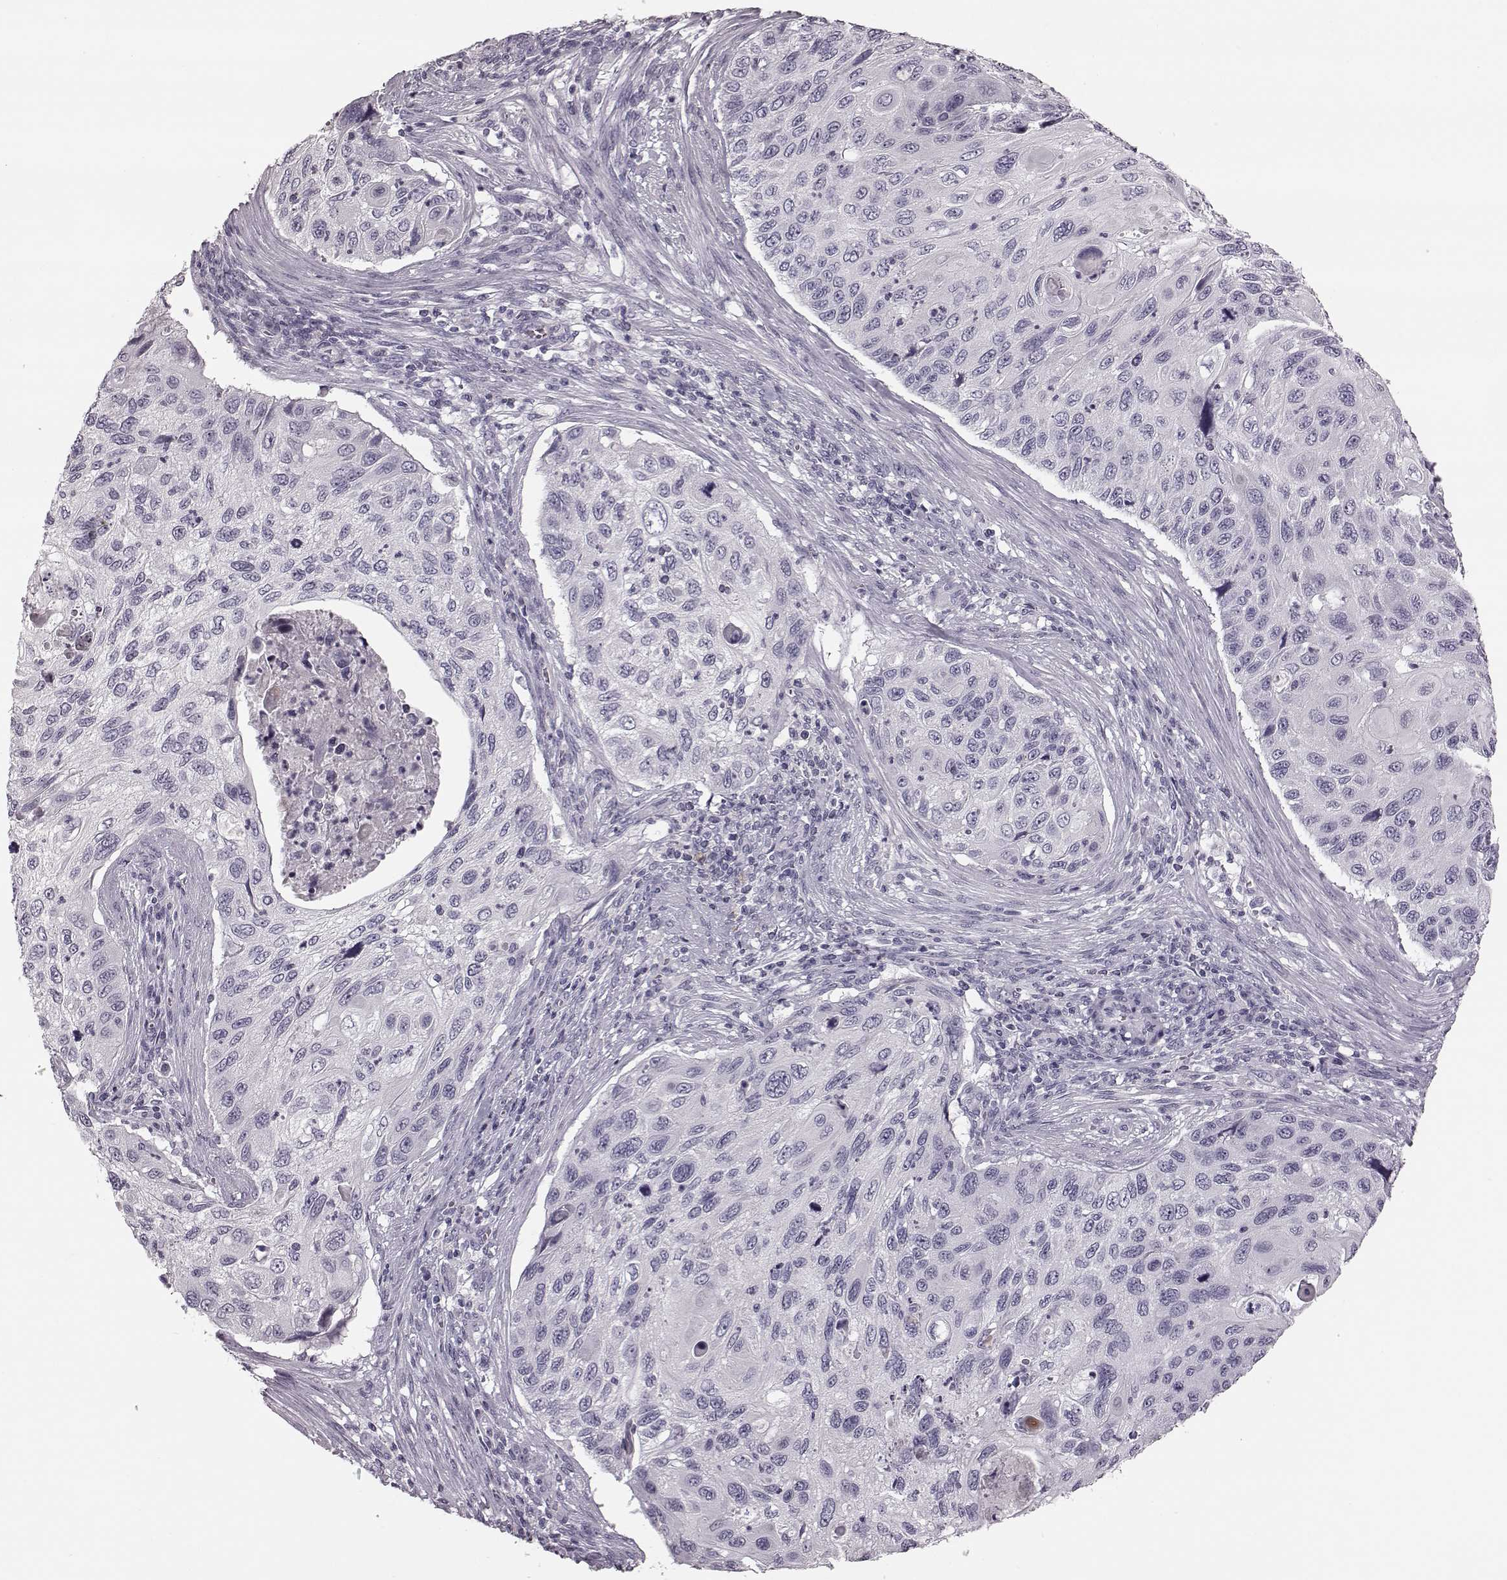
{"staining": {"intensity": "negative", "quantity": "none", "location": "none"}, "tissue": "cervical cancer", "cell_type": "Tumor cells", "image_type": "cancer", "snomed": [{"axis": "morphology", "description": "Squamous cell carcinoma, NOS"}, {"axis": "topography", "description": "Cervix"}], "caption": "High power microscopy image of an immunohistochemistry (IHC) image of cervical squamous cell carcinoma, revealing no significant expression in tumor cells.", "gene": "ZNF433", "patient": {"sex": "female", "age": 70}}